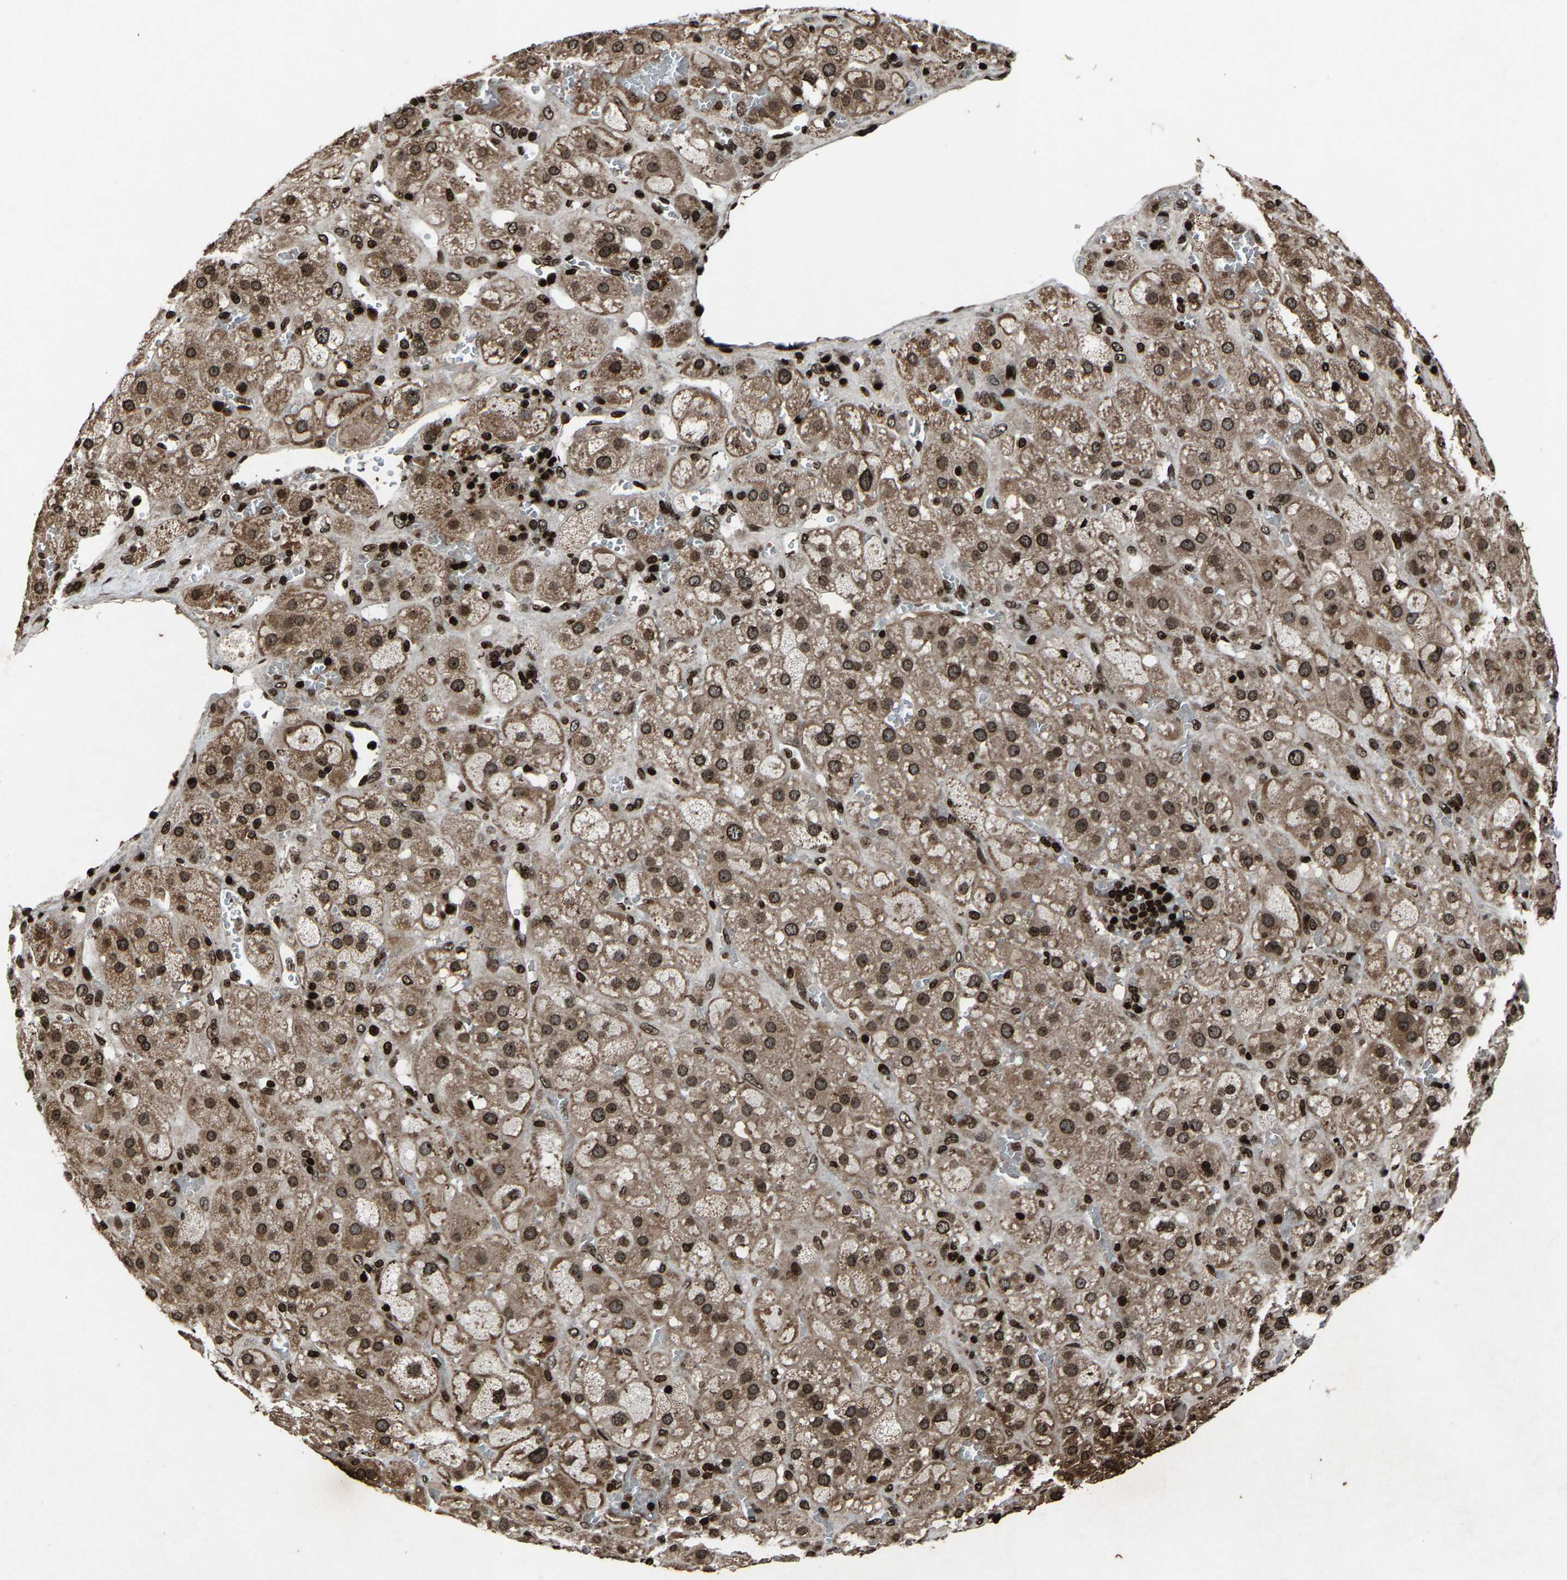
{"staining": {"intensity": "strong", "quantity": ">75%", "location": "cytoplasmic/membranous,nuclear"}, "tissue": "adrenal gland", "cell_type": "Glandular cells", "image_type": "normal", "snomed": [{"axis": "morphology", "description": "Normal tissue, NOS"}, {"axis": "topography", "description": "Adrenal gland"}], "caption": "Normal adrenal gland reveals strong cytoplasmic/membranous,nuclear positivity in approximately >75% of glandular cells Nuclei are stained in blue..", "gene": "H4C1", "patient": {"sex": "female", "age": 47}}